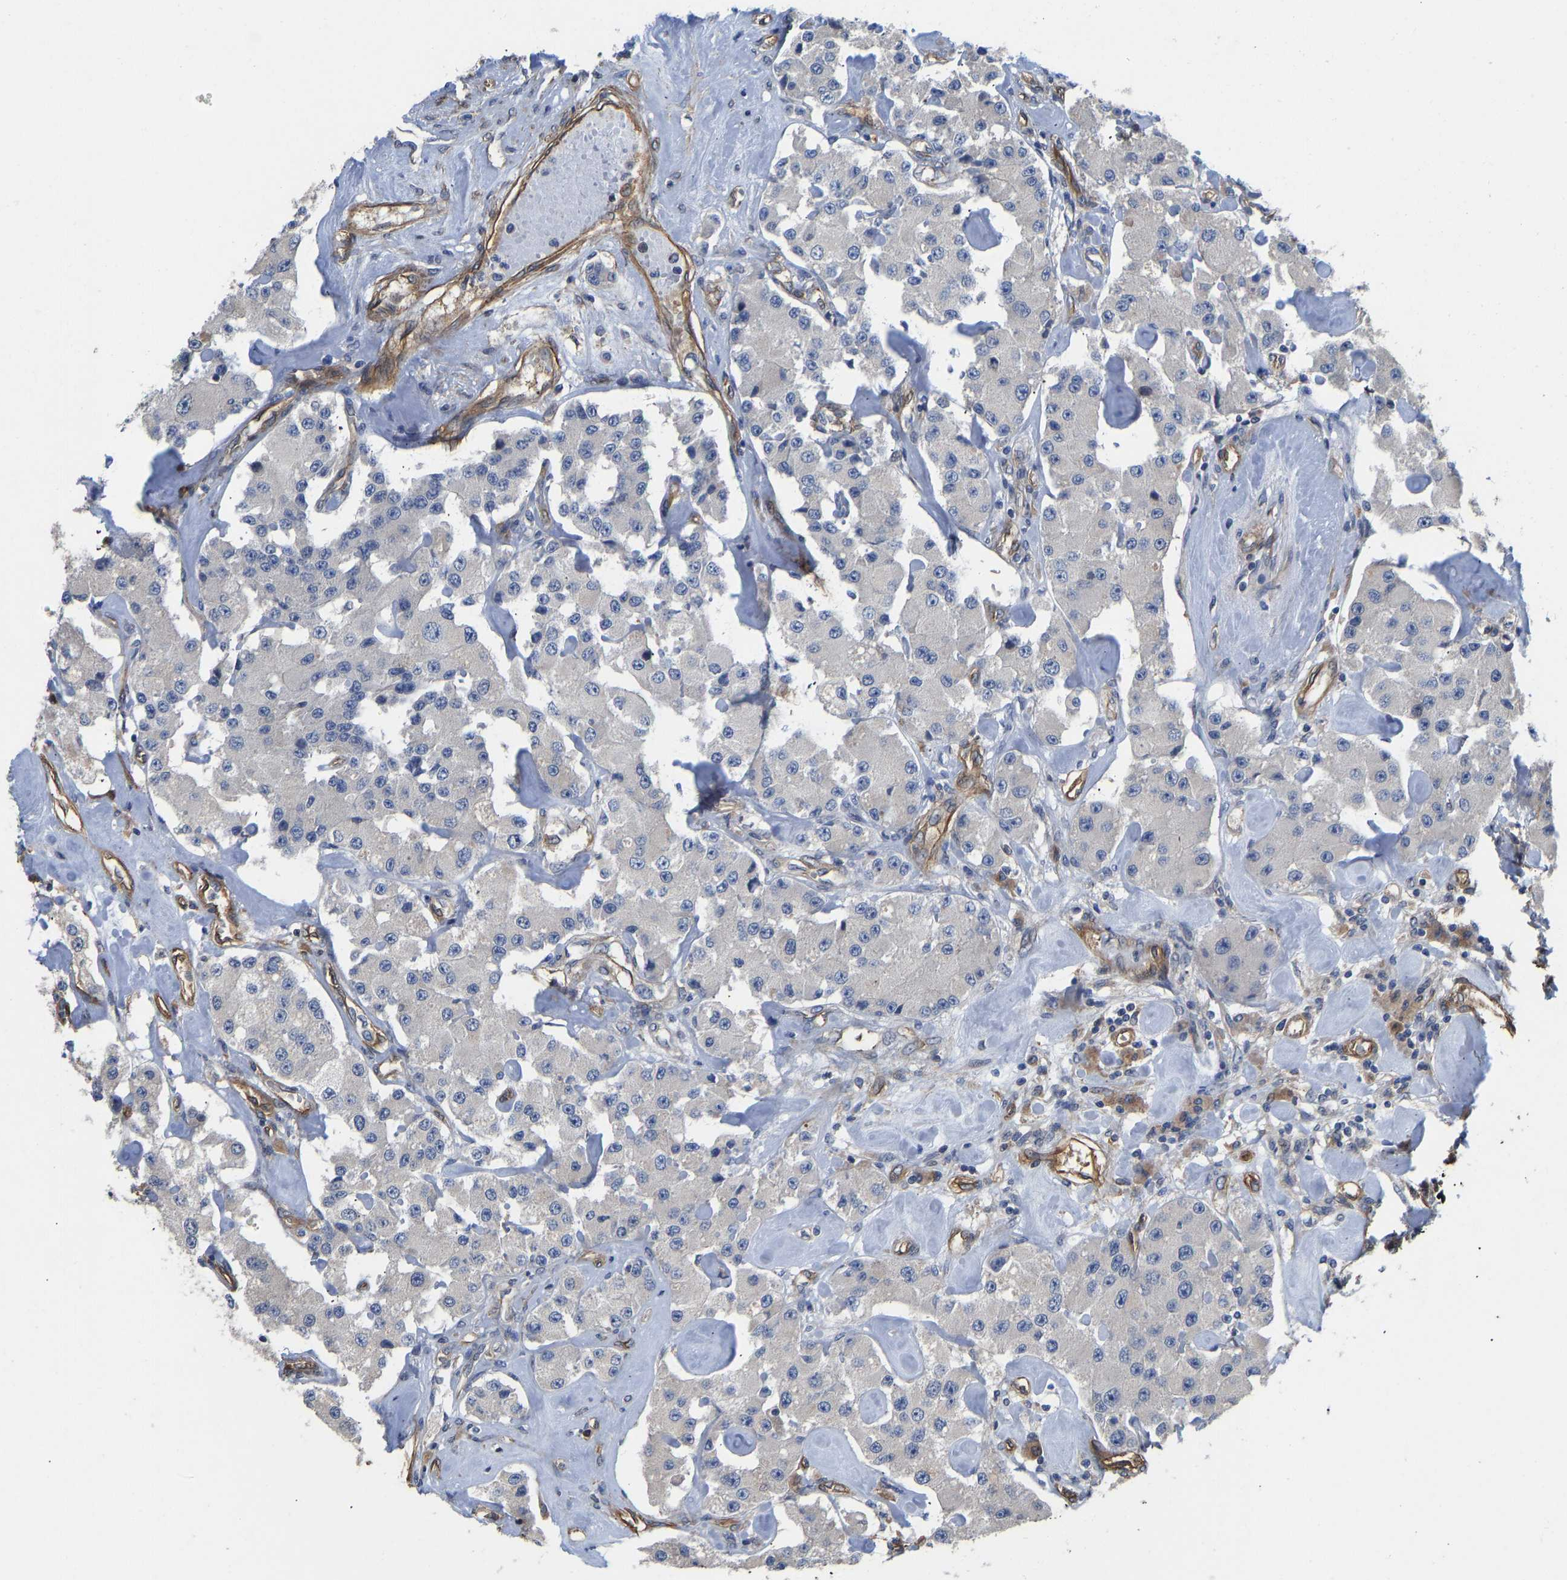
{"staining": {"intensity": "negative", "quantity": "none", "location": "none"}, "tissue": "carcinoid", "cell_type": "Tumor cells", "image_type": "cancer", "snomed": [{"axis": "morphology", "description": "Carcinoid, malignant, NOS"}, {"axis": "topography", "description": "Pancreas"}], "caption": "DAB immunohistochemical staining of malignant carcinoid exhibits no significant expression in tumor cells.", "gene": "ELMO2", "patient": {"sex": "male", "age": 41}}